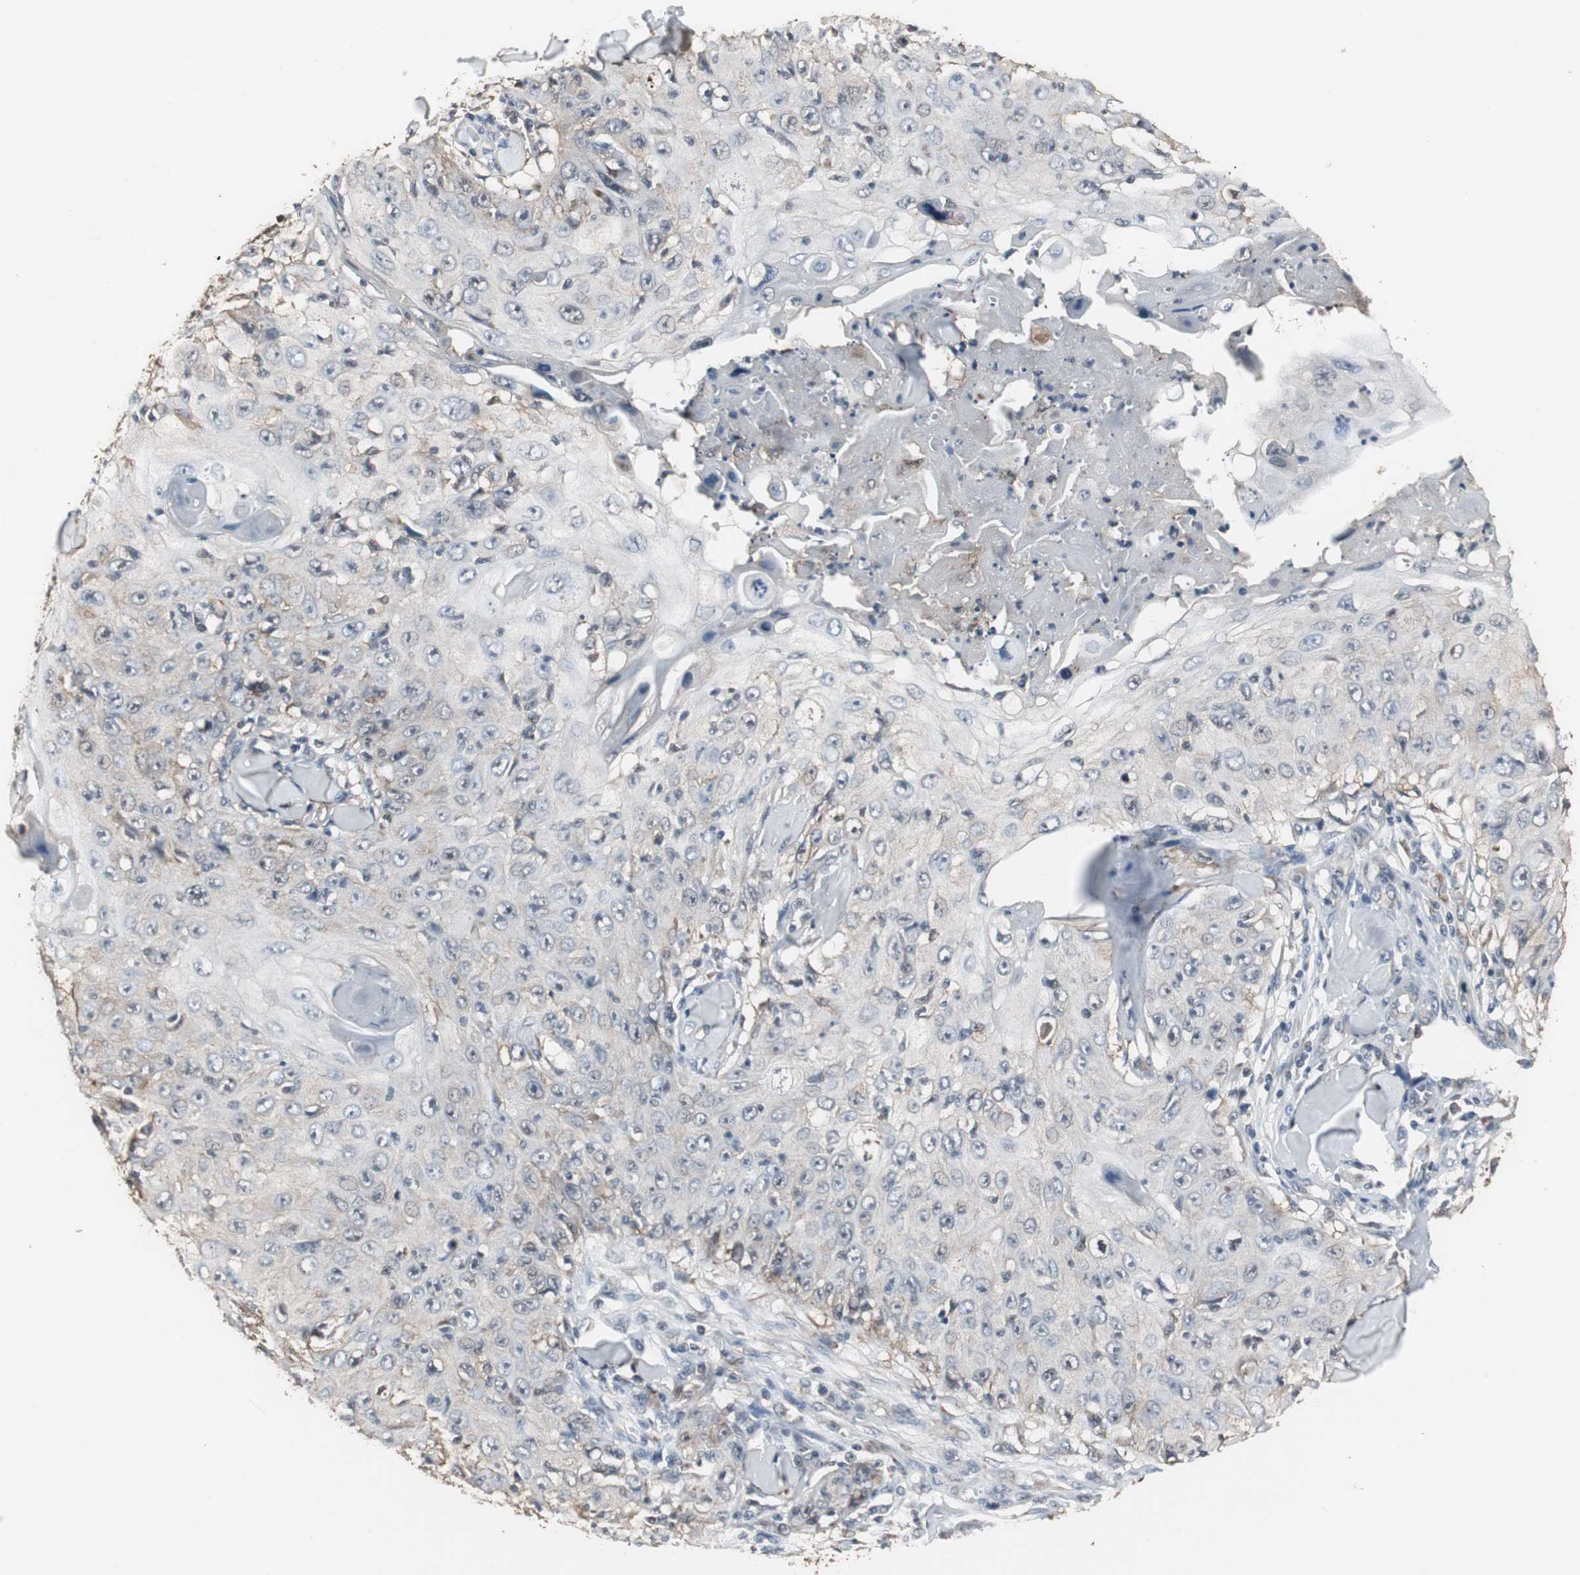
{"staining": {"intensity": "weak", "quantity": "<25%", "location": "cytoplasmic/membranous"}, "tissue": "skin cancer", "cell_type": "Tumor cells", "image_type": "cancer", "snomed": [{"axis": "morphology", "description": "Squamous cell carcinoma, NOS"}, {"axis": "topography", "description": "Skin"}], "caption": "Tumor cells show no significant protein positivity in squamous cell carcinoma (skin).", "gene": "ZSCAN22", "patient": {"sex": "male", "age": 86}}